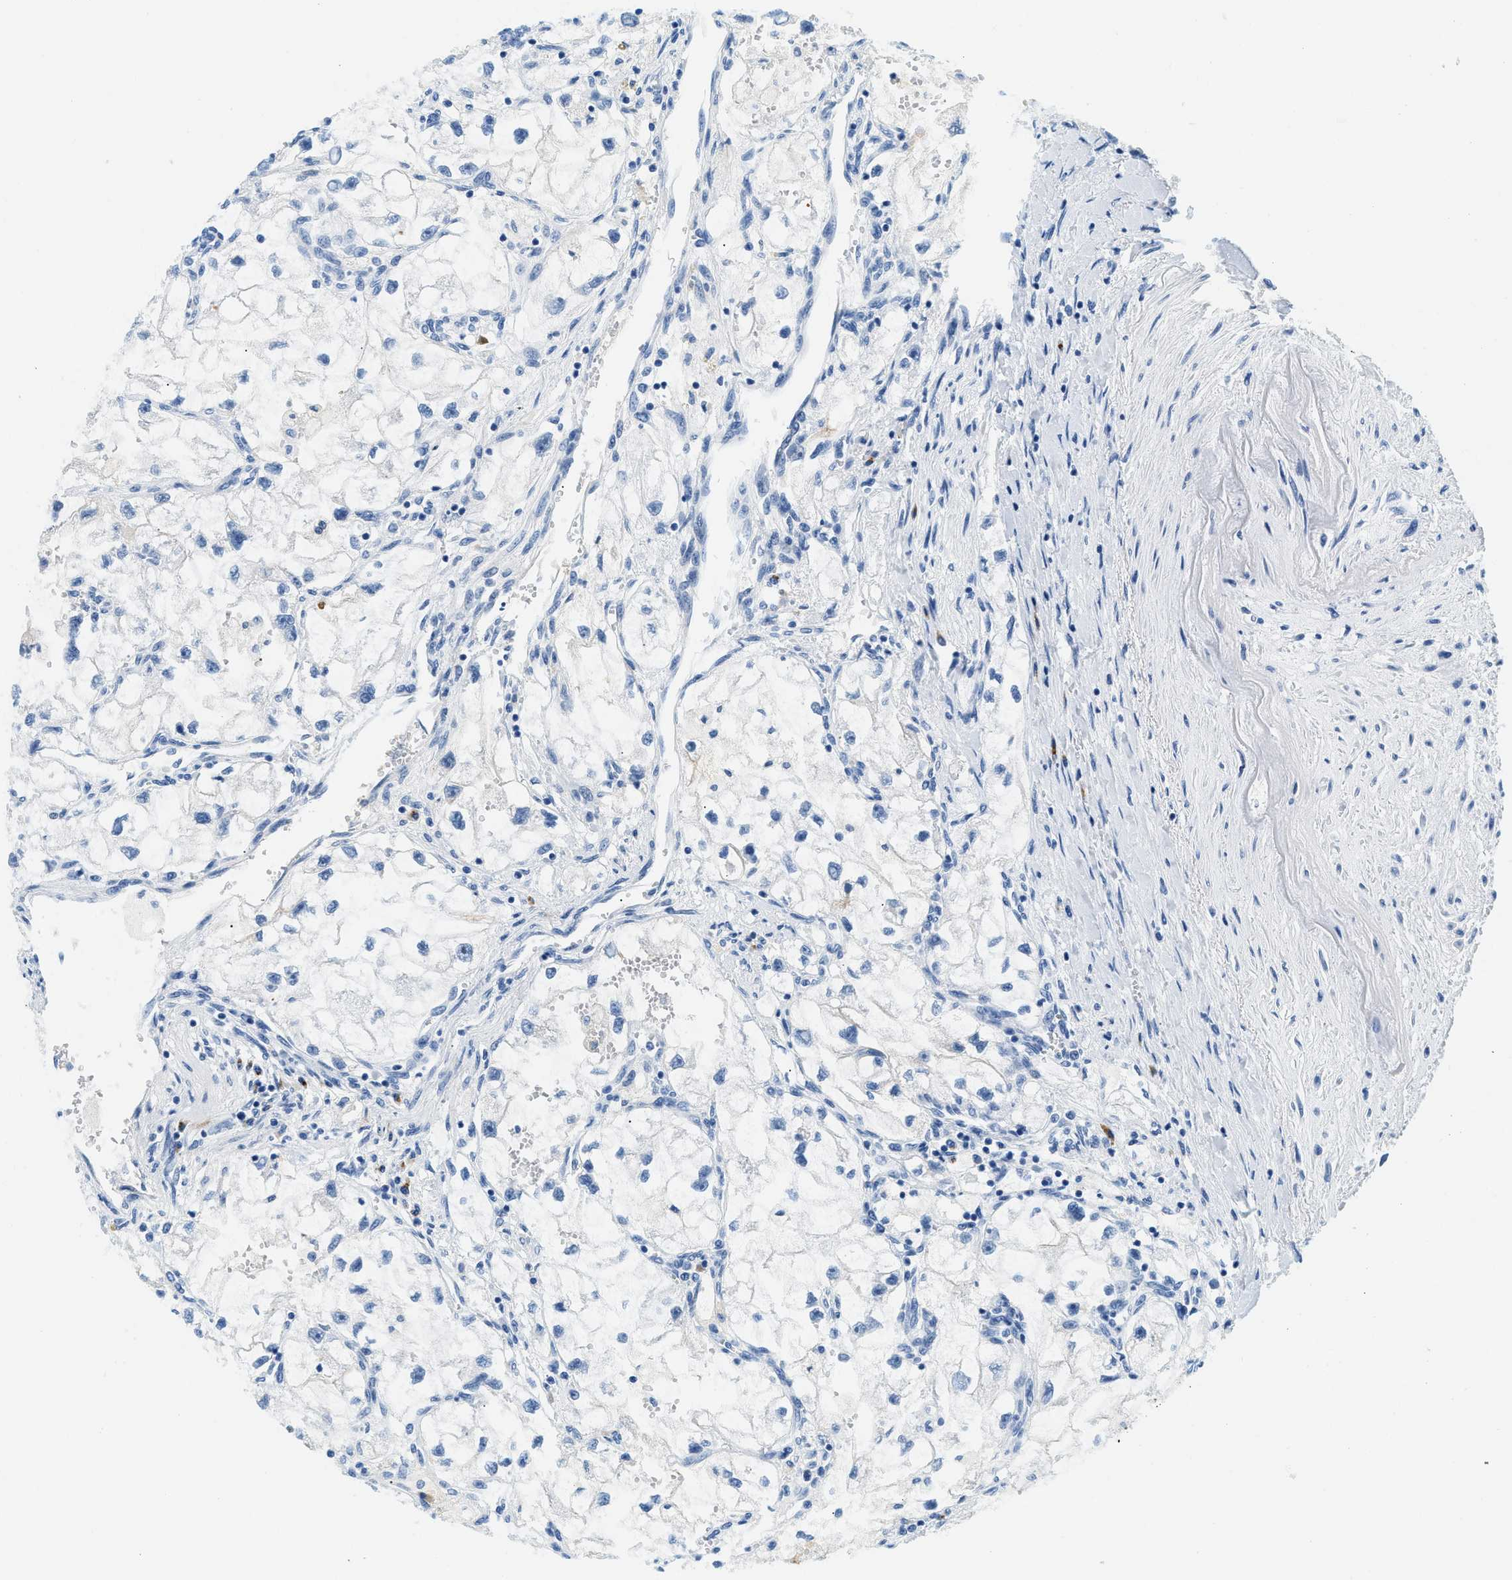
{"staining": {"intensity": "negative", "quantity": "none", "location": "none"}, "tissue": "renal cancer", "cell_type": "Tumor cells", "image_type": "cancer", "snomed": [{"axis": "morphology", "description": "Adenocarcinoma, NOS"}, {"axis": "topography", "description": "Kidney"}], "caption": "Immunohistochemistry histopathology image of human renal cancer (adenocarcinoma) stained for a protein (brown), which exhibits no positivity in tumor cells. (DAB IHC with hematoxylin counter stain).", "gene": "STXBP2", "patient": {"sex": "female", "age": 70}}